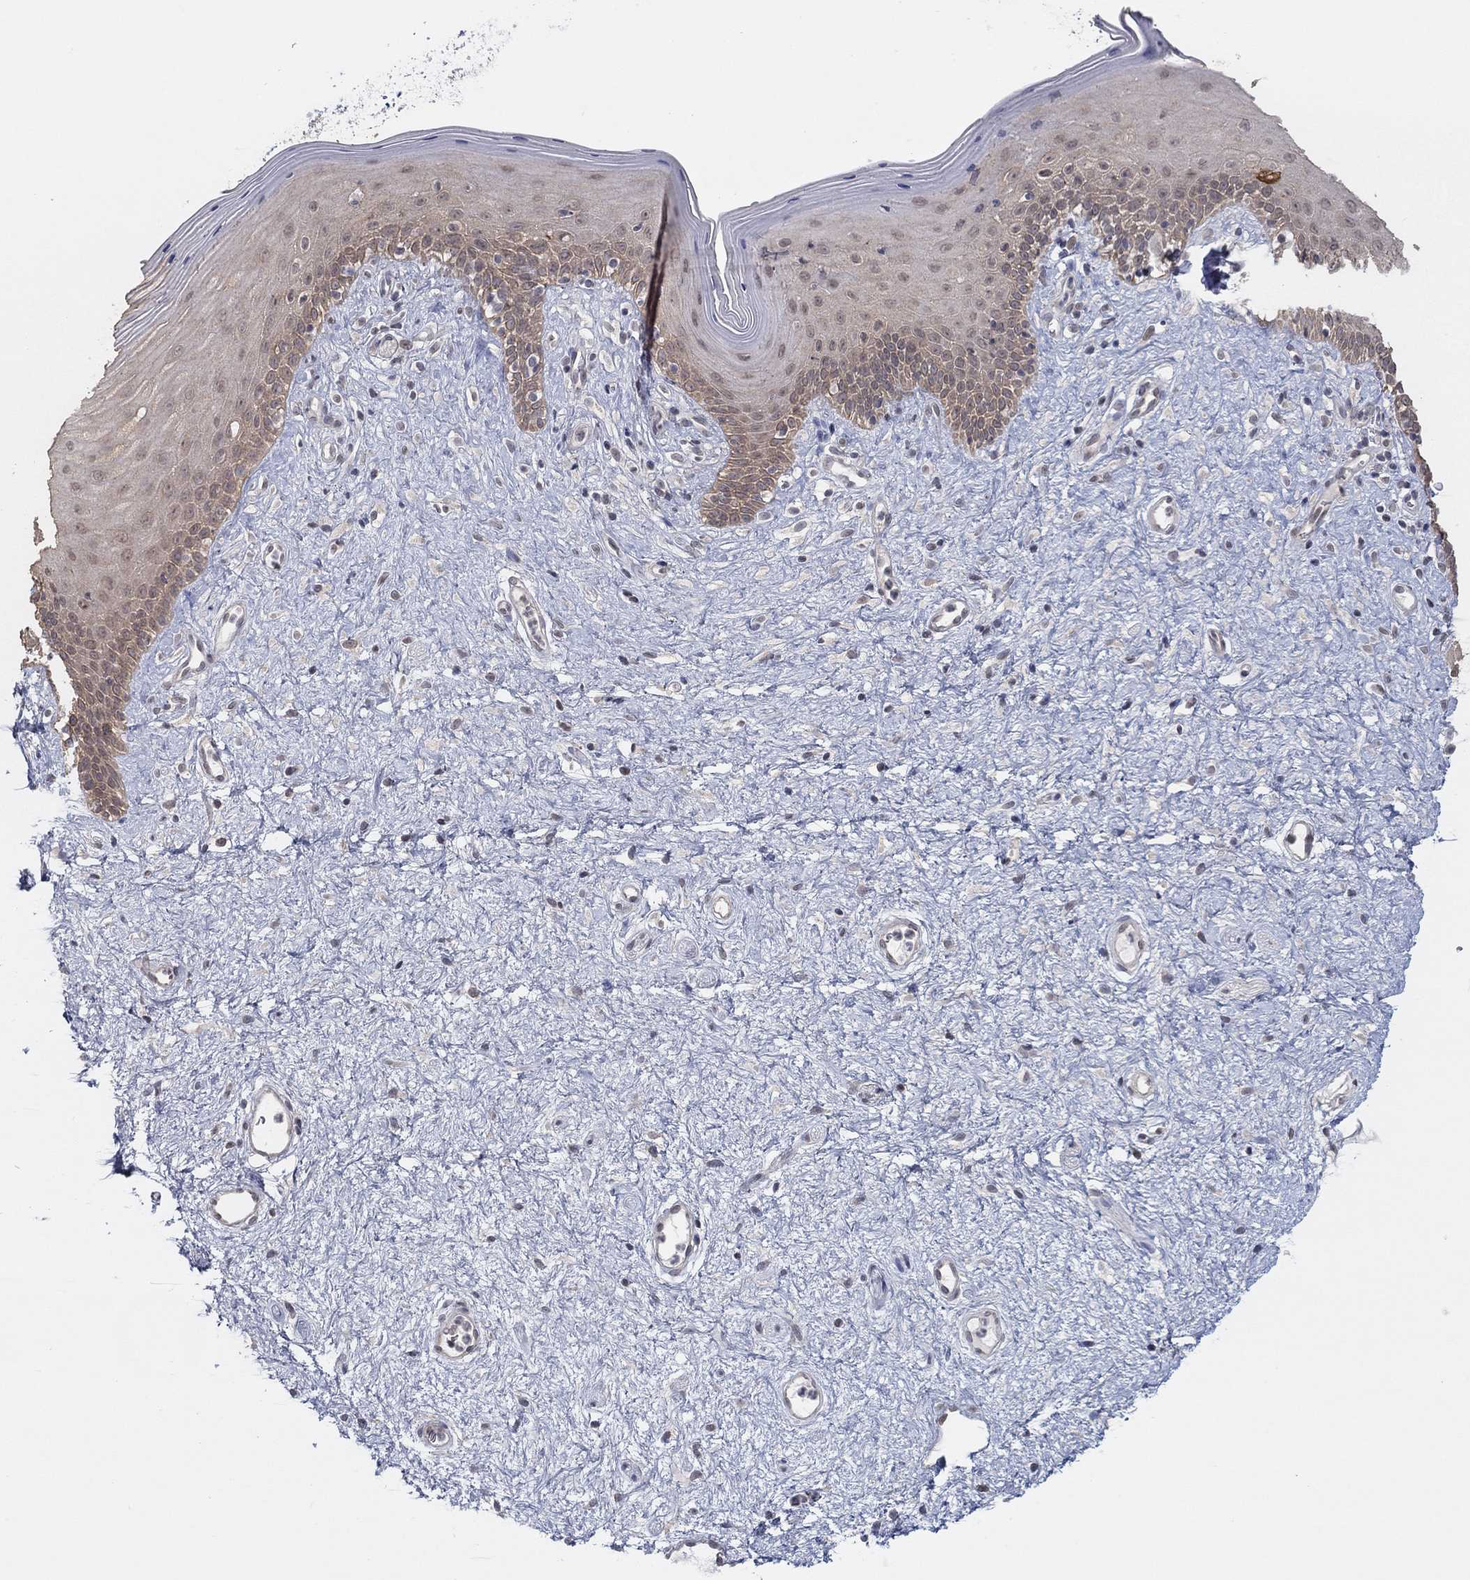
{"staining": {"intensity": "weak", "quantity": "25%-75%", "location": "cytoplasmic/membranous"}, "tissue": "vagina", "cell_type": "Squamous epithelial cells", "image_type": "normal", "snomed": [{"axis": "morphology", "description": "Normal tissue, NOS"}, {"axis": "topography", "description": "Vagina"}], "caption": "Protein staining reveals weak cytoplasmic/membranous staining in about 25%-75% of squamous epithelial cells in benign vagina.", "gene": "SLC22A2", "patient": {"sex": "female", "age": 47}}